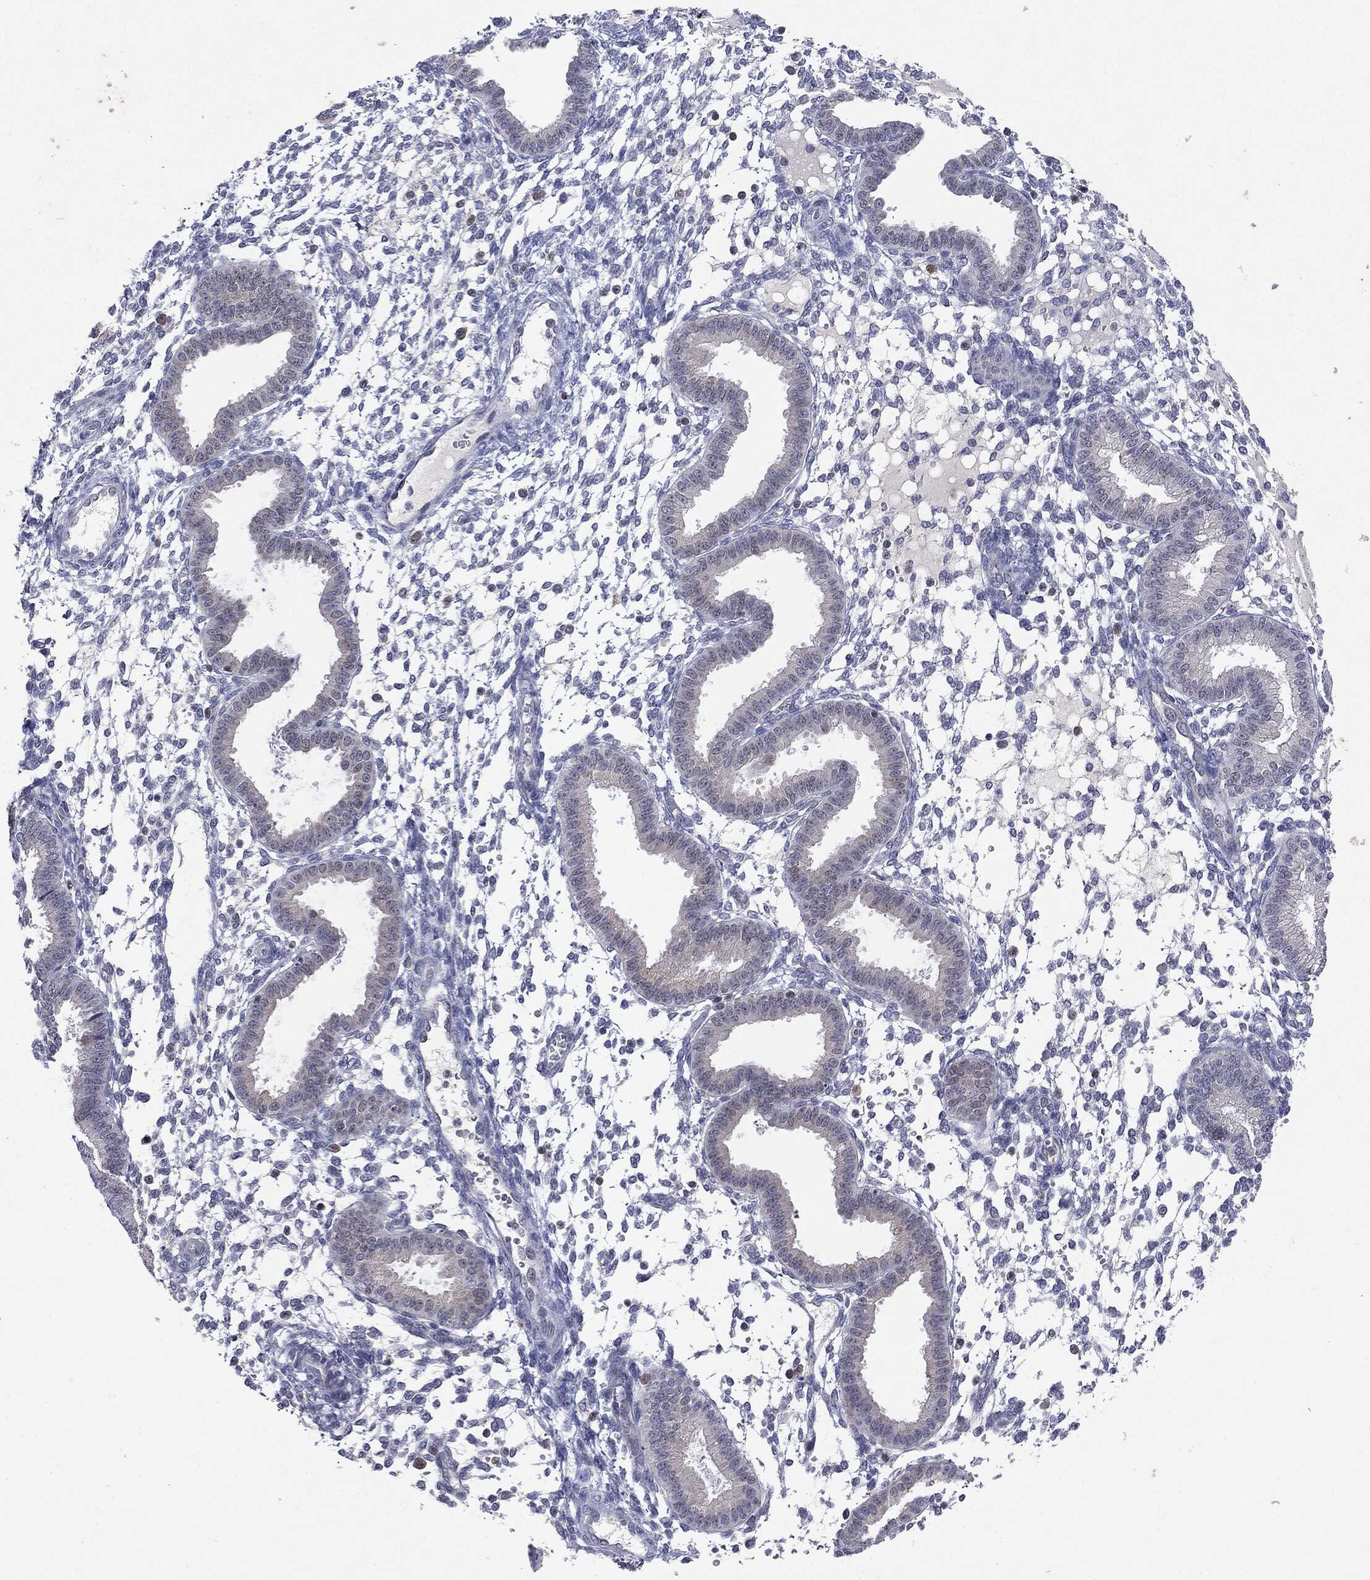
{"staining": {"intensity": "negative", "quantity": "none", "location": "none"}, "tissue": "endometrium", "cell_type": "Cells in endometrial stroma", "image_type": "normal", "snomed": [{"axis": "morphology", "description": "Normal tissue, NOS"}, {"axis": "topography", "description": "Endometrium"}], "caption": "Immunohistochemistry of benign endometrium exhibits no staining in cells in endometrial stroma.", "gene": "KIF2C", "patient": {"sex": "female", "age": 43}}